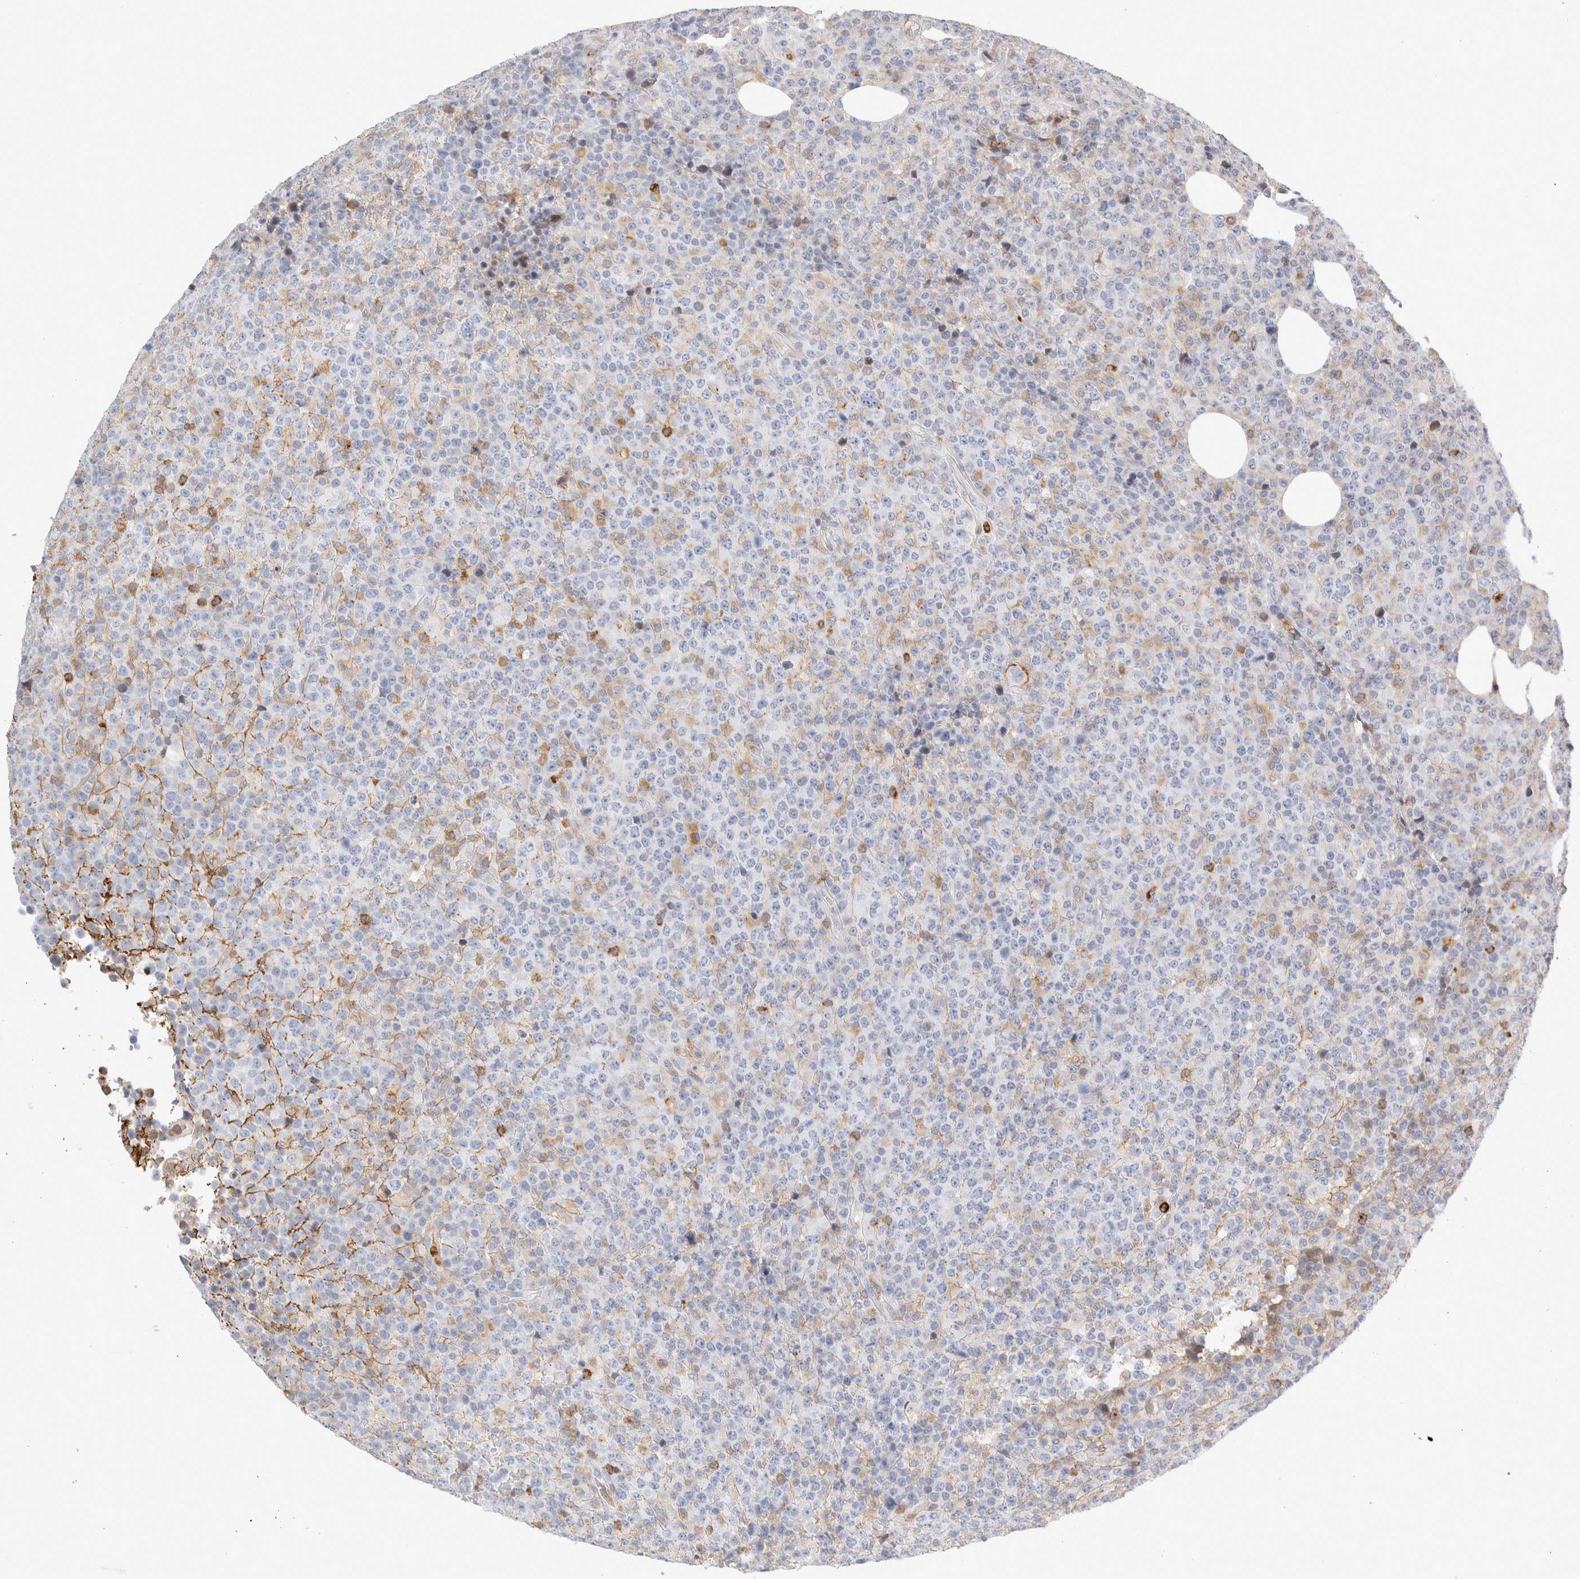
{"staining": {"intensity": "negative", "quantity": "none", "location": "none"}, "tissue": "lymphoma", "cell_type": "Tumor cells", "image_type": "cancer", "snomed": [{"axis": "morphology", "description": "Malignant lymphoma, non-Hodgkin's type, High grade"}, {"axis": "topography", "description": "Lymph node"}], "caption": "Immunohistochemistry (IHC) of high-grade malignant lymphoma, non-Hodgkin's type reveals no staining in tumor cells. Nuclei are stained in blue.", "gene": "FGL2", "patient": {"sex": "male", "age": 13}}